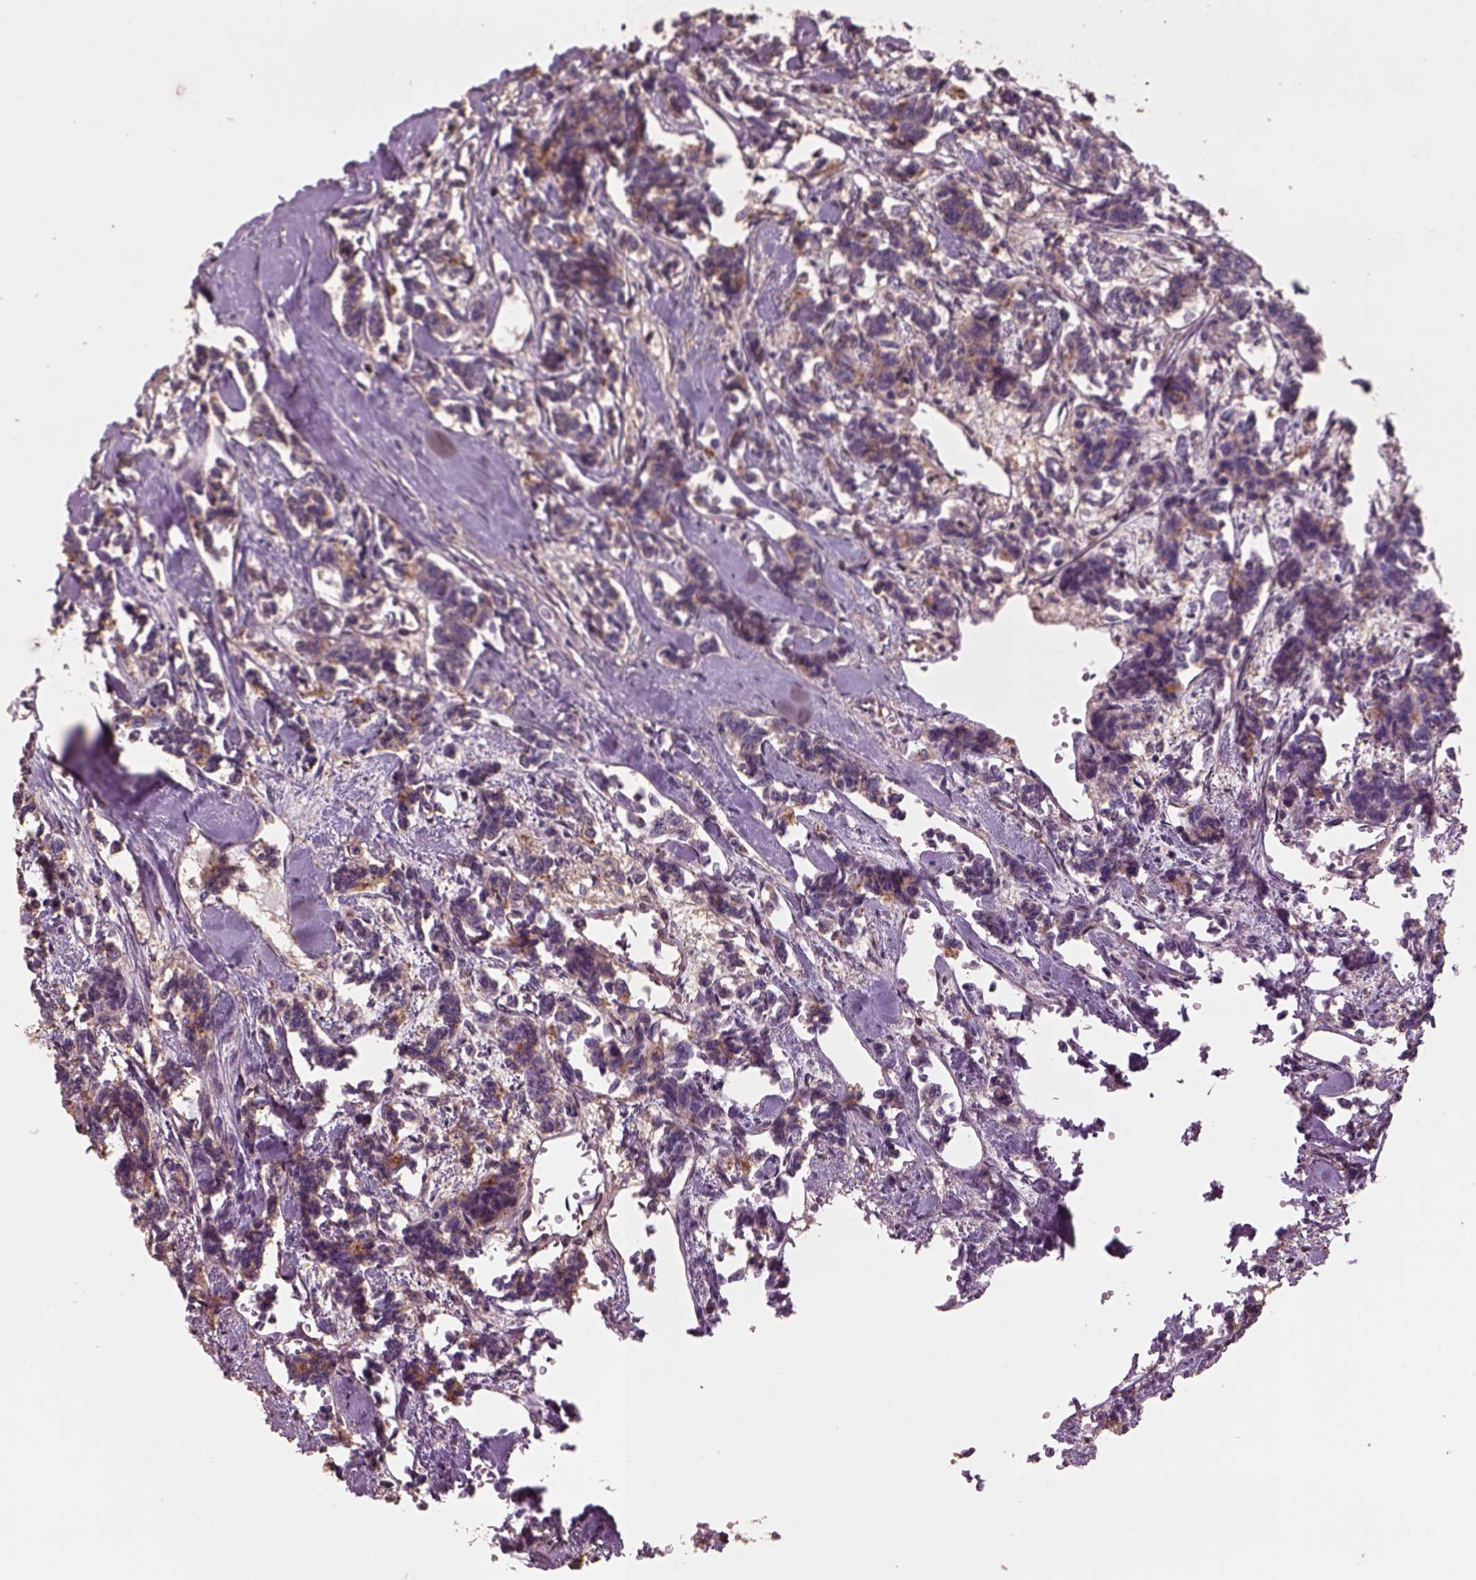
{"staining": {"intensity": "moderate", "quantity": "<25%", "location": "cytoplasmic/membranous"}, "tissue": "carcinoid", "cell_type": "Tumor cells", "image_type": "cancer", "snomed": [{"axis": "morphology", "description": "Carcinoid, malignant, NOS"}, {"axis": "topography", "description": "Kidney"}], "caption": "Carcinoid (malignant) stained with a protein marker displays moderate staining in tumor cells.", "gene": "LIN7A", "patient": {"sex": "female", "age": 41}}